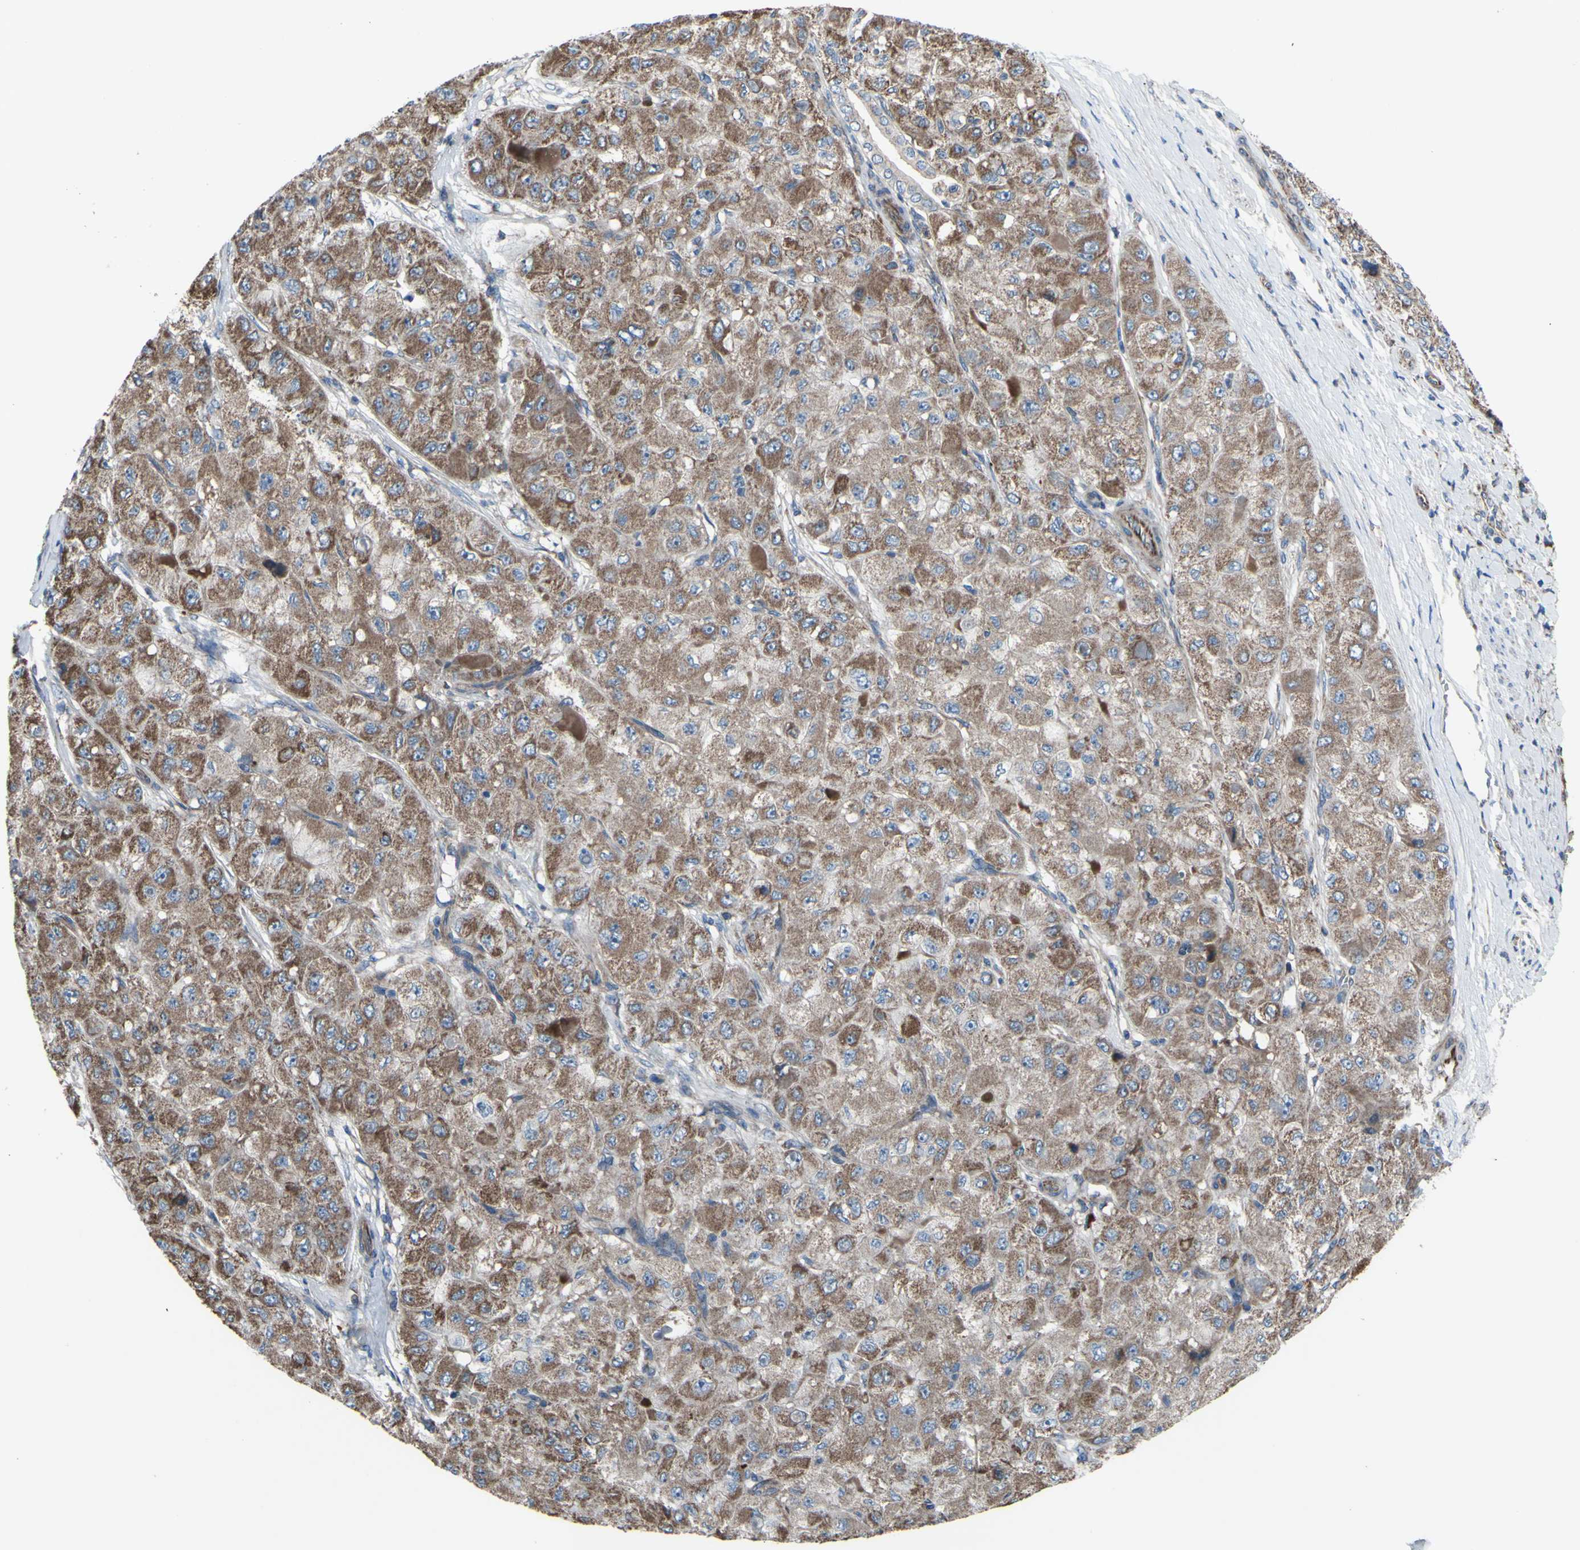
{"staining": {"intensity": "moderate", "quantity": ">75%", "location": "cytoplasmic/membranous"}, "tissue": "liver cancer", "cell_type": "Tumor cells", "image_type": "cancer", "snomed": [{"axis": "morphology", "description": "Carcinoma, Hepatocellular, NOS"}, {"axis": "topography", "description": "Liver"}], "caption": "Protein analysis of hepatocellular carcinoma (liver) tissue reveals moderate cytoplasmic/membranous expression in approximately >75% of tumor cells.", "gene": "EMC7", "patient": {"sex": "male", "age": 80}}